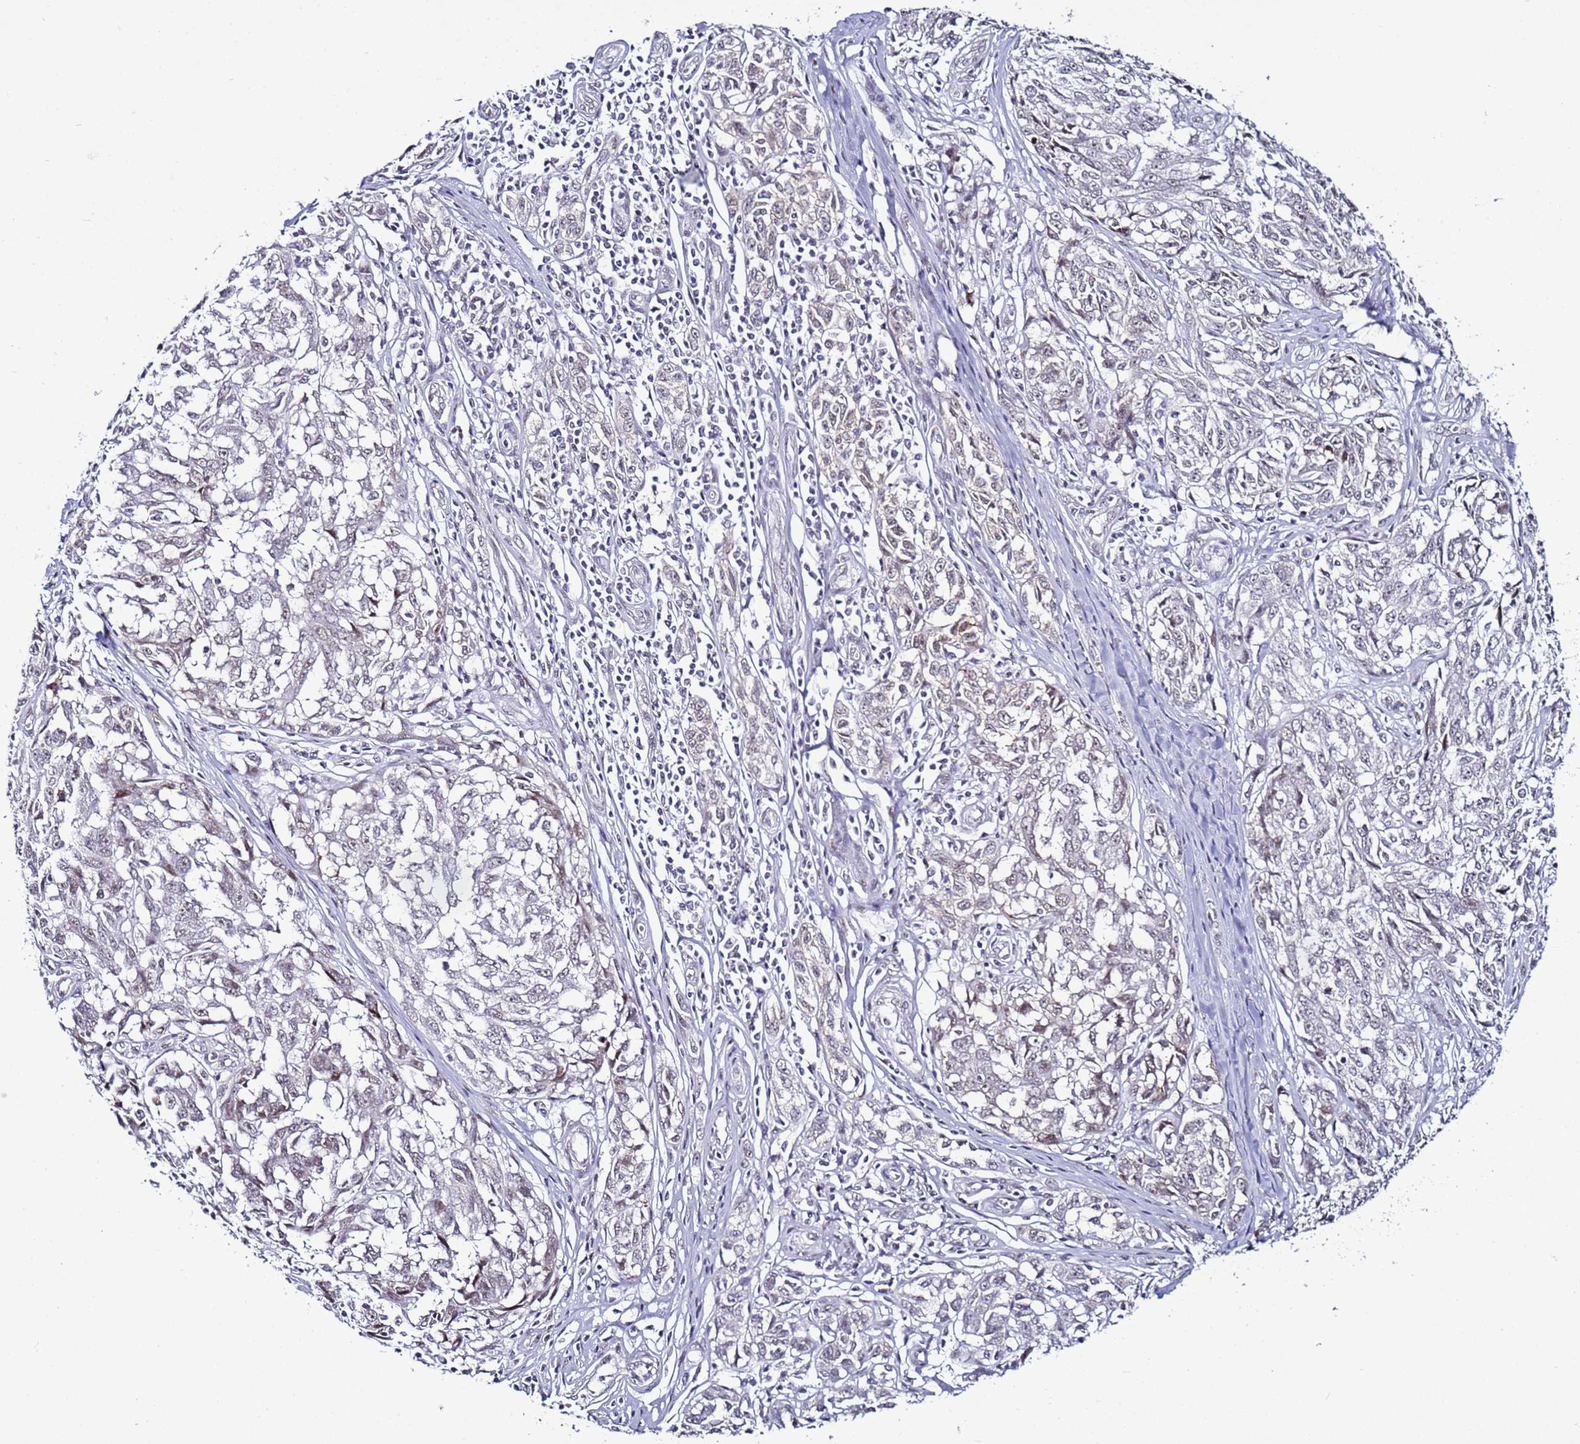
{"staining": {"intensity": "negative", "quantity": "none", "location": "none"}, "tissue": "melanoma", "cell_type": "Tumor cells", "image_type": "cancer", "snomed": [{"axis": "morphology", "description": "Malignant melanoma, NOS"}, {"axis": "topography", "description": "Skin"}], "caption": "Human malignant melanoma stained for a protein using IHC displays no positivity in tumor cells.", "gene": "PSMA7", "patient": {"sex": "female", "age": 64}}